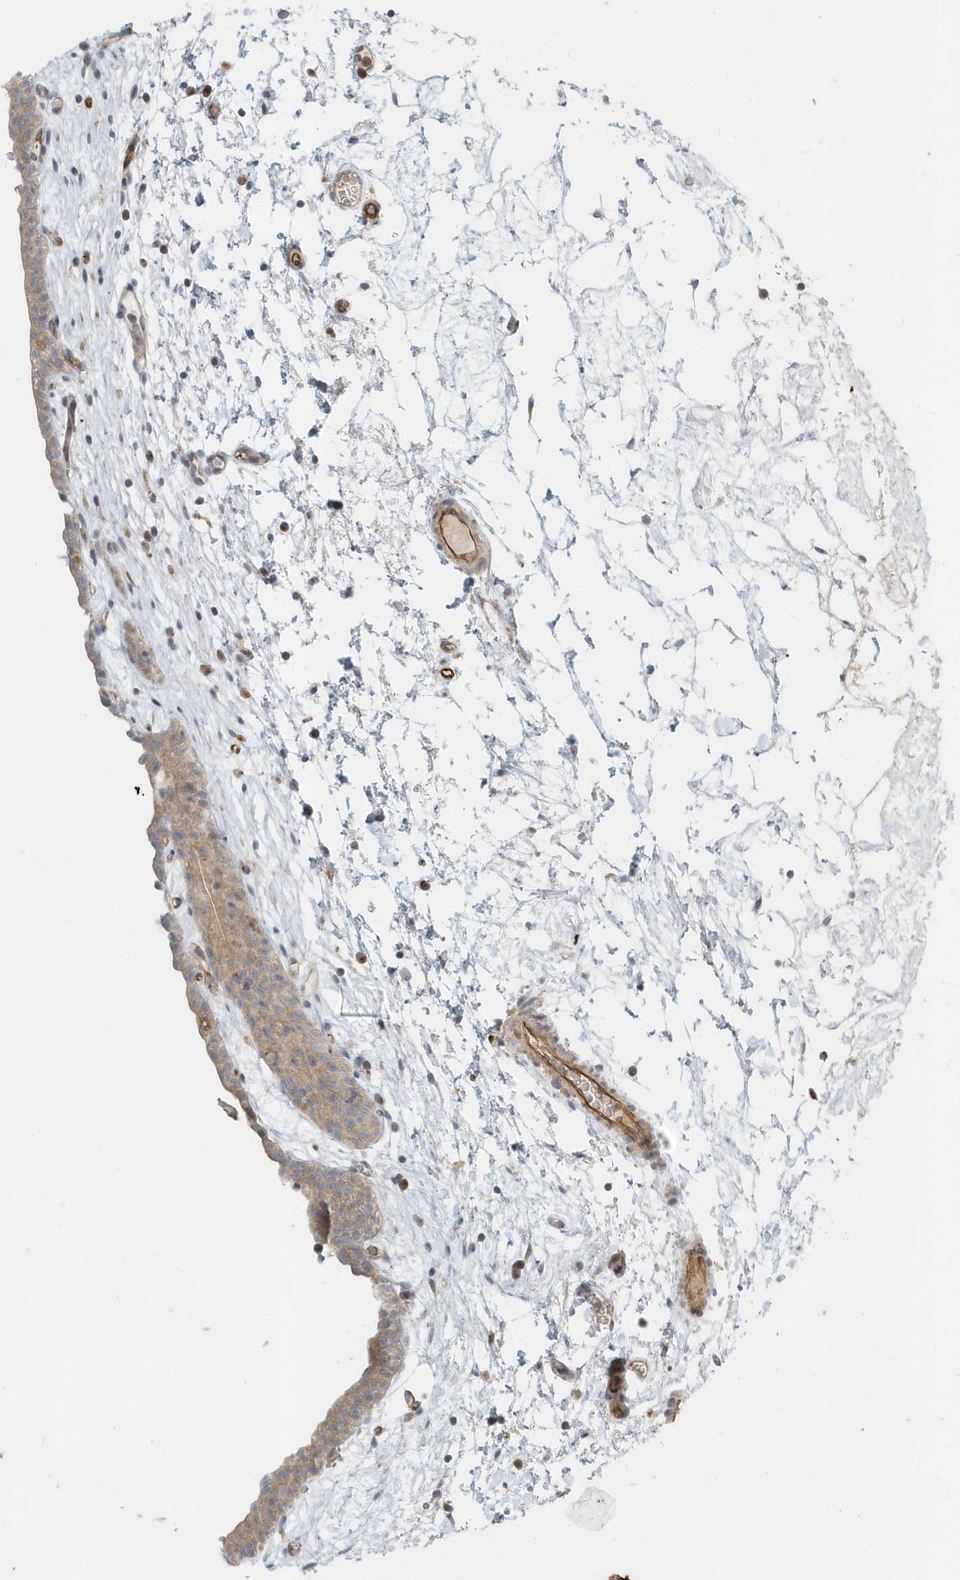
{"staining": {"intensity": "weak", "quantity": ">75%", "location": "cytoplasmic/membranous"}, "tissue": "urinary bladder", "cell_type": "Urothelial cells", "image_type": "normal", "snomed": [{"axis": "morphology", "description": "Normal tissue, NOS"}, {"axis": "topography", "description": "Urinary bladder"}], "caption": "An immunohistochemistry histopathology image of unremarkable tissue is shown. Protein staining in brown labels weak cytoplasmic/membranous positivity in urinary bladder within urothelial cells.", "gene": "NAPB", "patient": {"sex": "male", "age": 83}}